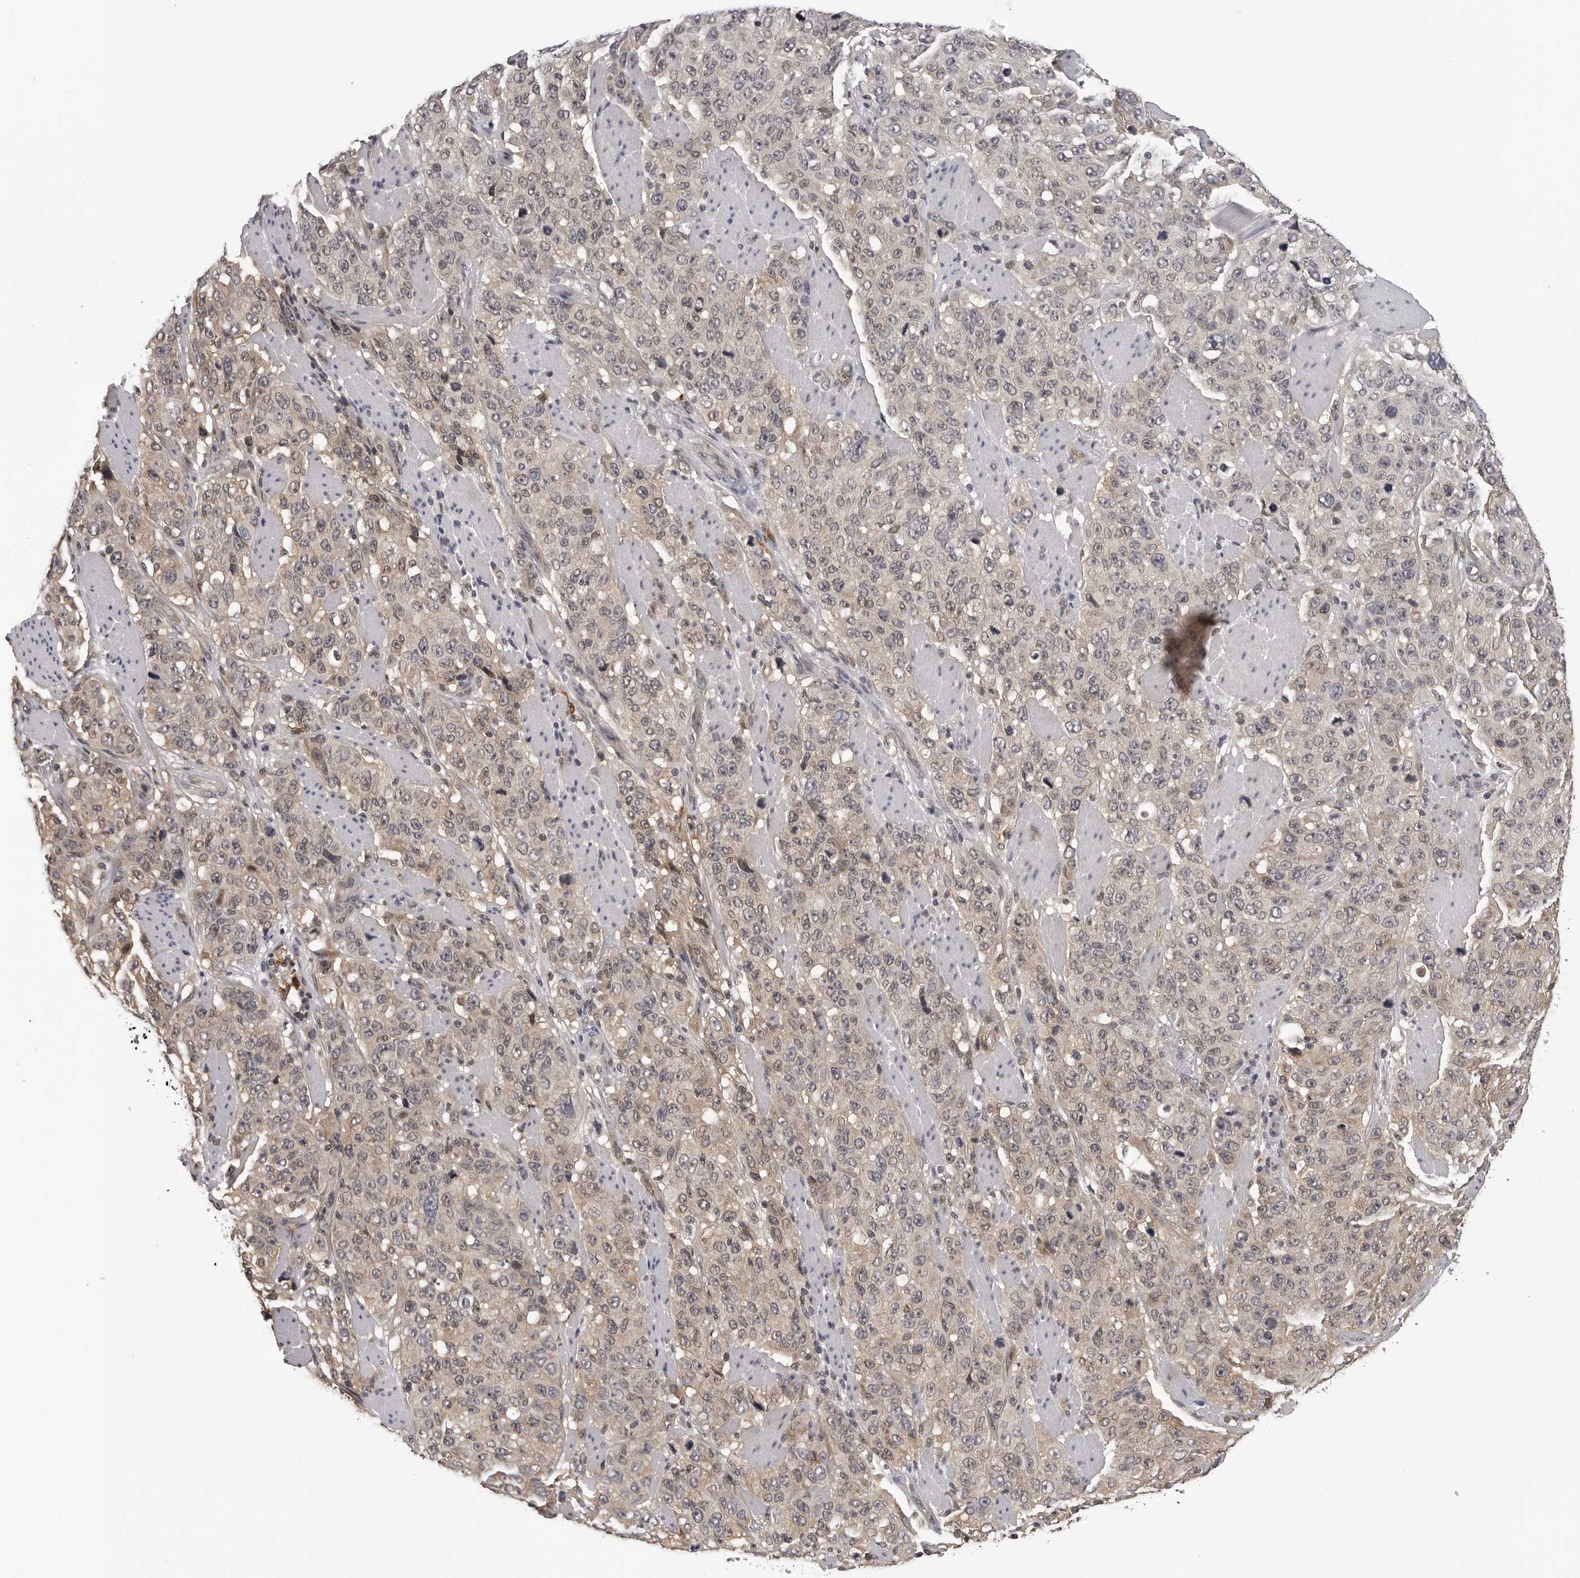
{"staining": {"intensity": "weak", "quantity": "25%-75%", "location": "cytoplasmic/membranous"}, "tissue": "stomach cancer", "cell_type": "Tumor cells", "image_type": "cancer", "snomed": [{"axis": "morphology", "description": "Adenocarcinoma, NOS"}, {"axis": "topography", "description": "Stomach"}], "caption": "High-magnification brightfield microscopy of stomach cancer (adenocarcinoma) stained with DAB (3,3'-diaminobenzidine) (brown) and counterstained with hematoxylin (blue). tumor cells exhibit weak cytoplasmic/membranous staining is seen in approximately25%-75% of cells.", "gene": "TRMT13", "patient": {"sex": "male", "age": 48}}